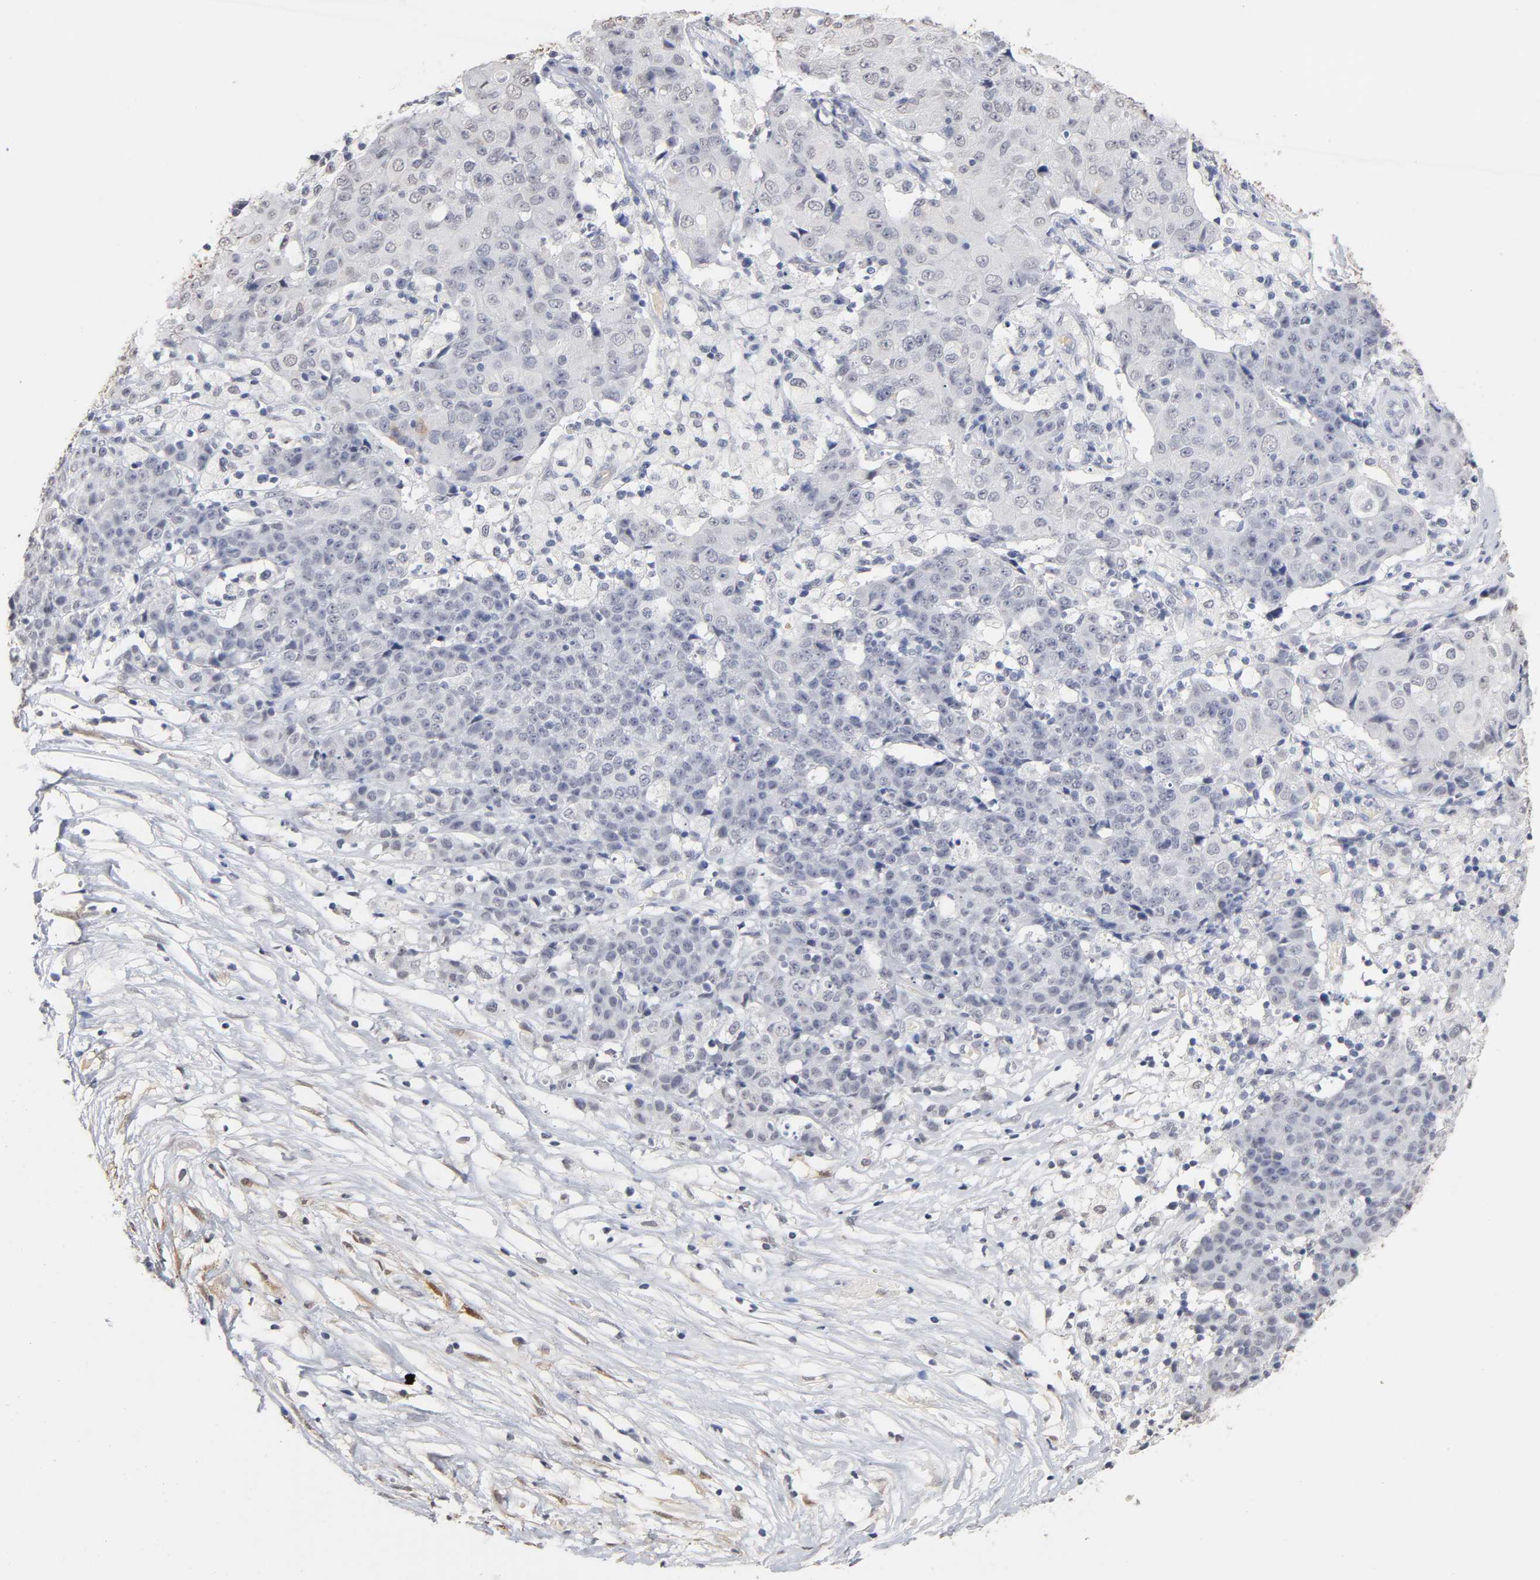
{"staining": {"intensity": "weak", "quantity": "<25%", "location": "cytoplasmic/membranous,nuclear"}, "tissue": "ovarian cancer", "cell_type": "Tumor cells", "image_type": "cancer", "snomed": [{"axis": "morphology", "description": "Carcinoma, endometroid"}, {"axis": "topography", "description": "Ovary"}], "caption": "This is a histopathology image of immunohistochemistry (IHC) staining of ovarian endometroid carcinoma, which shows no expression in tumor cells. Brightfield microscopy of immunohistochemistry (IHC) stained with DAB (brown) and hematoxylin (blue), captured at high magnification.", "gene": "CRABP2", "patient": {"sex": "female", "age": 42}}